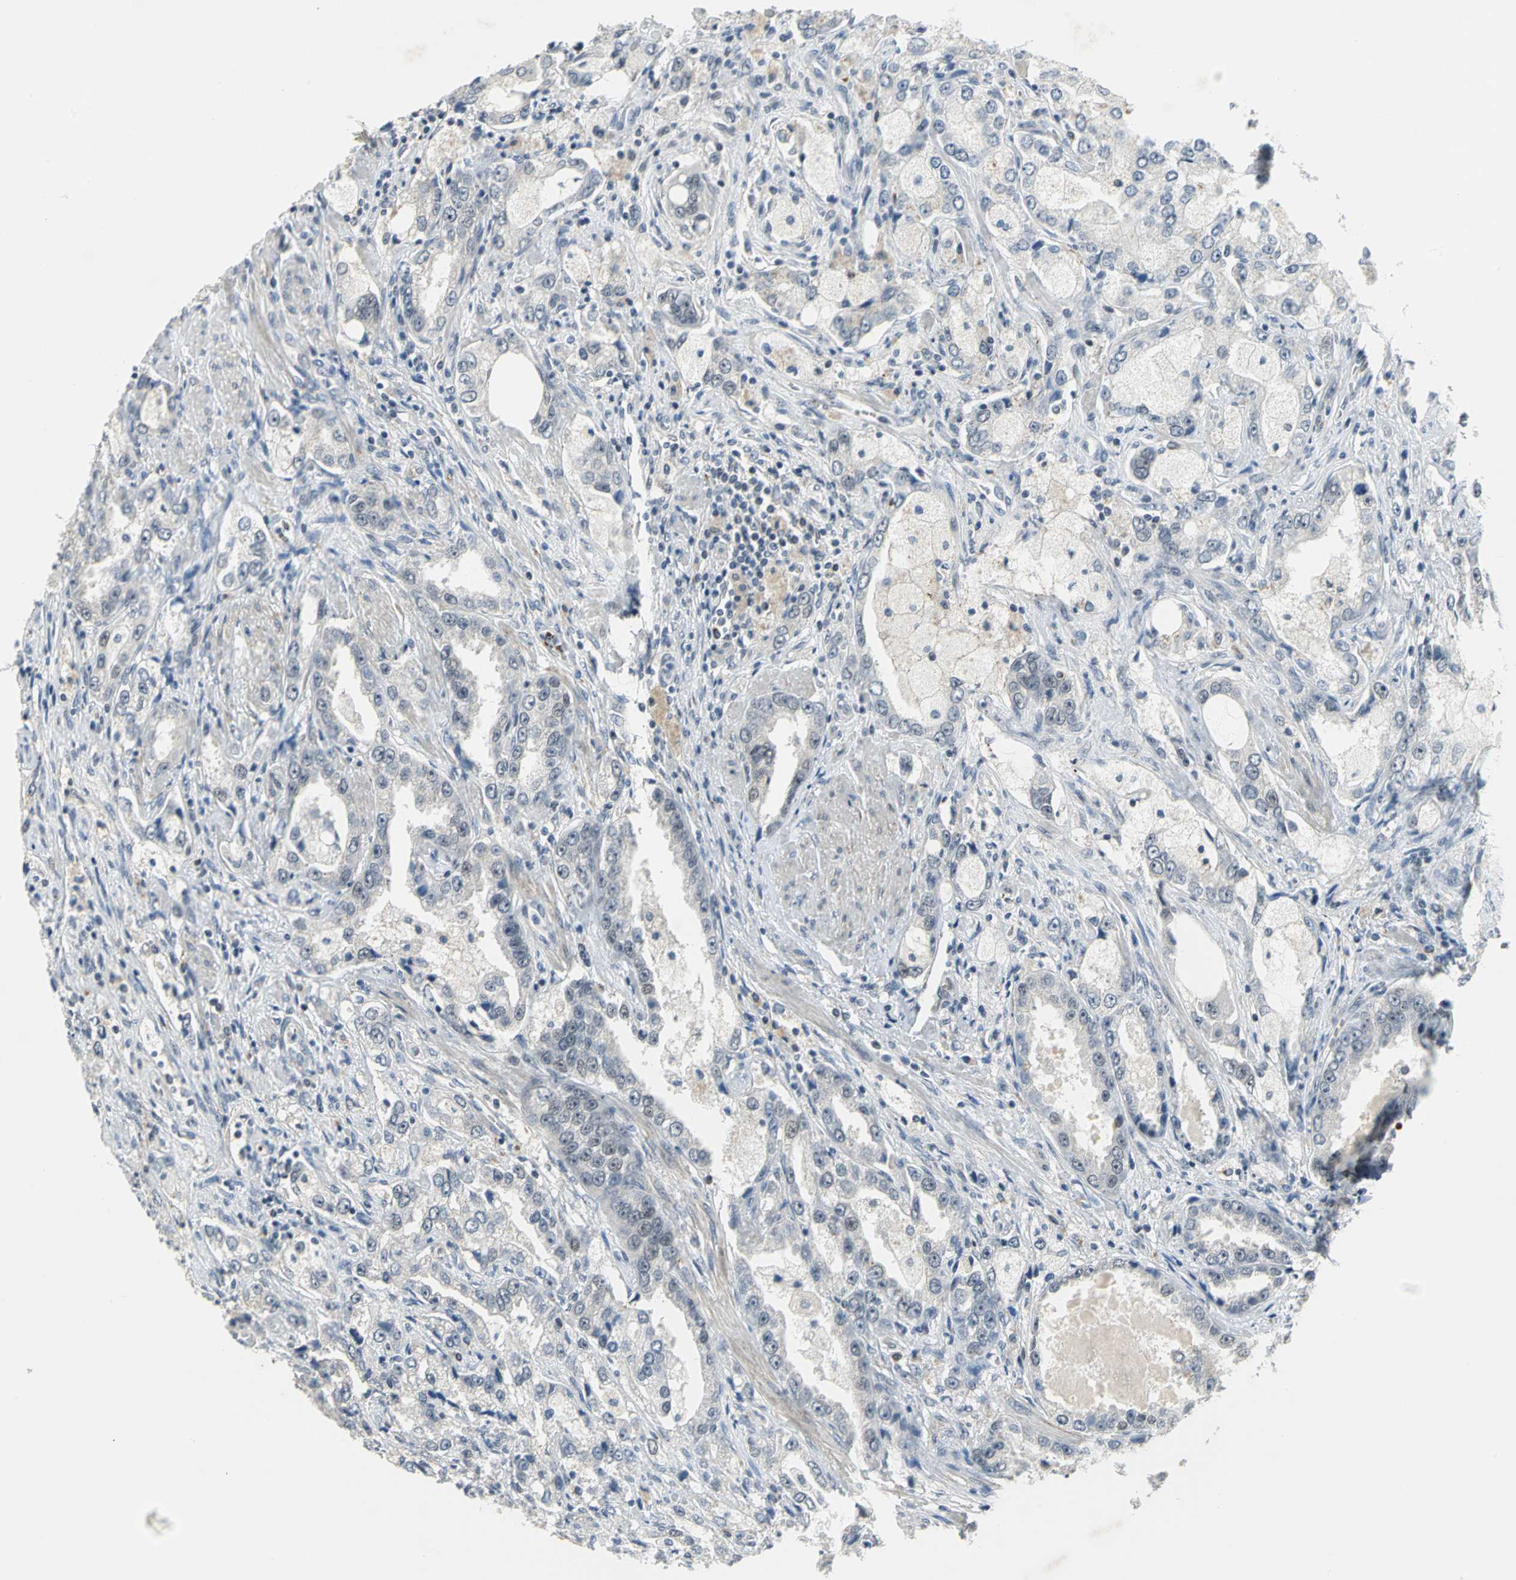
{"staining": {"intensity": "weak", "quantity": "25%-75%", "location": "nuclear"}, "tissue": "prostate cancer", "cell_type": "Tumor cells", "image_type": "cancer", "snomed": [{"axis": "morphology", "description": "Adenocarcinoma, High grade"}, {"axis": "topography", "description": "Prostate"}], "caption": "Immunohistochemistry (IHC) micrograph of neoplastic tissue: human prostate high-grade adenocarcinoma stained using immunohistochemistry displays low levels of weak protein expression localized specifically in the nuclear of tumor cells, appearing as a nuclear brown color.", "gene": "GLI3", "patient": {"sex": "male", "age": 63}}